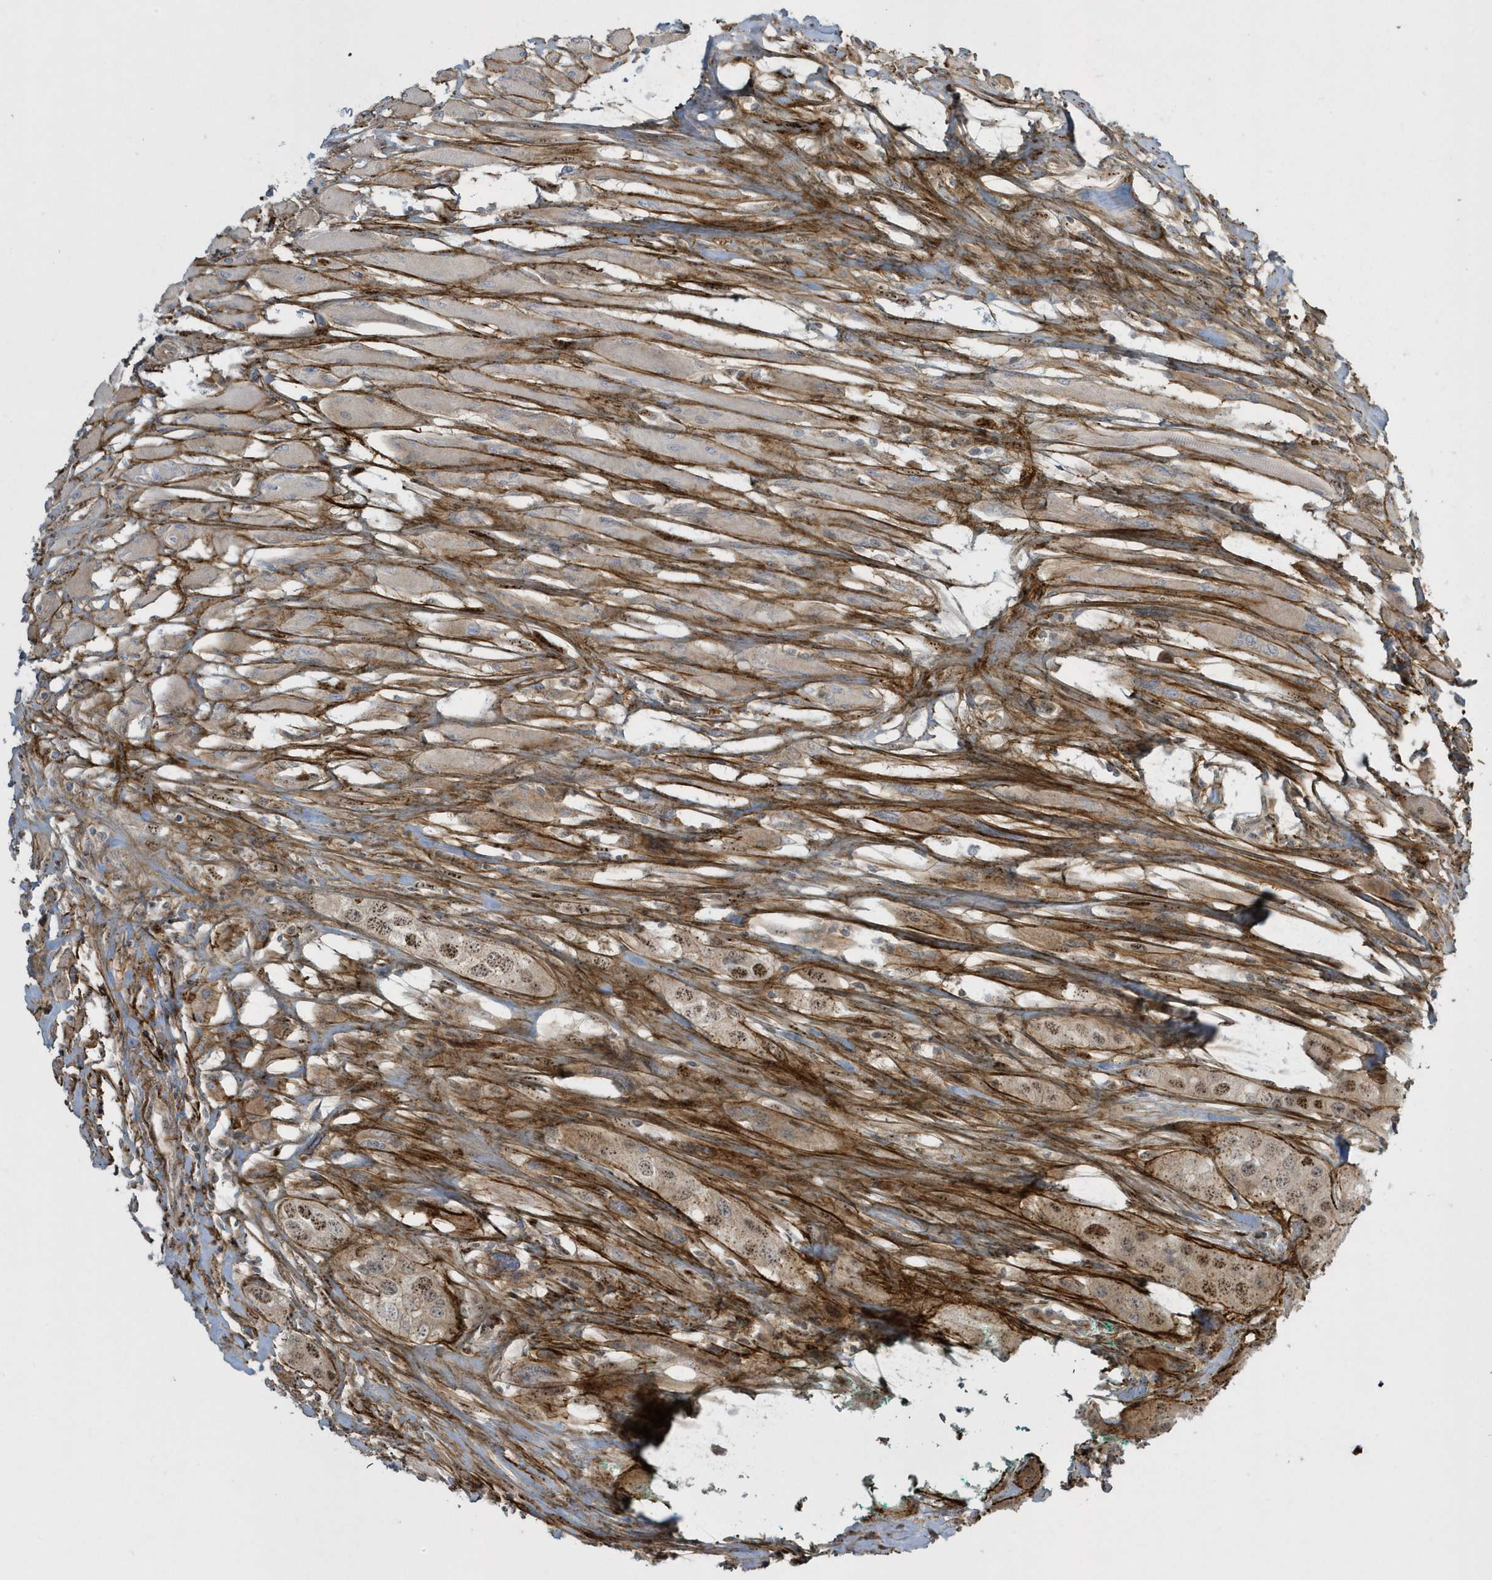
{"staining": {"intensity": "moderate", "quantity": "25%-75%", "location": "nuclear"}, "tissue": "head and neck cancer", "cell_type": "Tumor cells", "image_type": "cancer", "snomed": [{"axis": "morphology", "description": "Normal tissue, NOS"}, {"axis": "morphology", "description": "Squamous cell carcinoma, NOS"}, {"axis": "topography", "description": "Skeletal muscle"}, {"axis": "topography", "description": "Head-Neck"}], "caption": "Head and neck cancer was stained to show a protein in brown. There is medium levels of moderate nuclear positivity in approximately 25%-75% of tumor cells. Immunohistochemistry (ihc) stains the protein of interest in brown and the nuclei are stained blue.", "gene": "MASP2", "patient": {"sex": "male", "age": 51}}